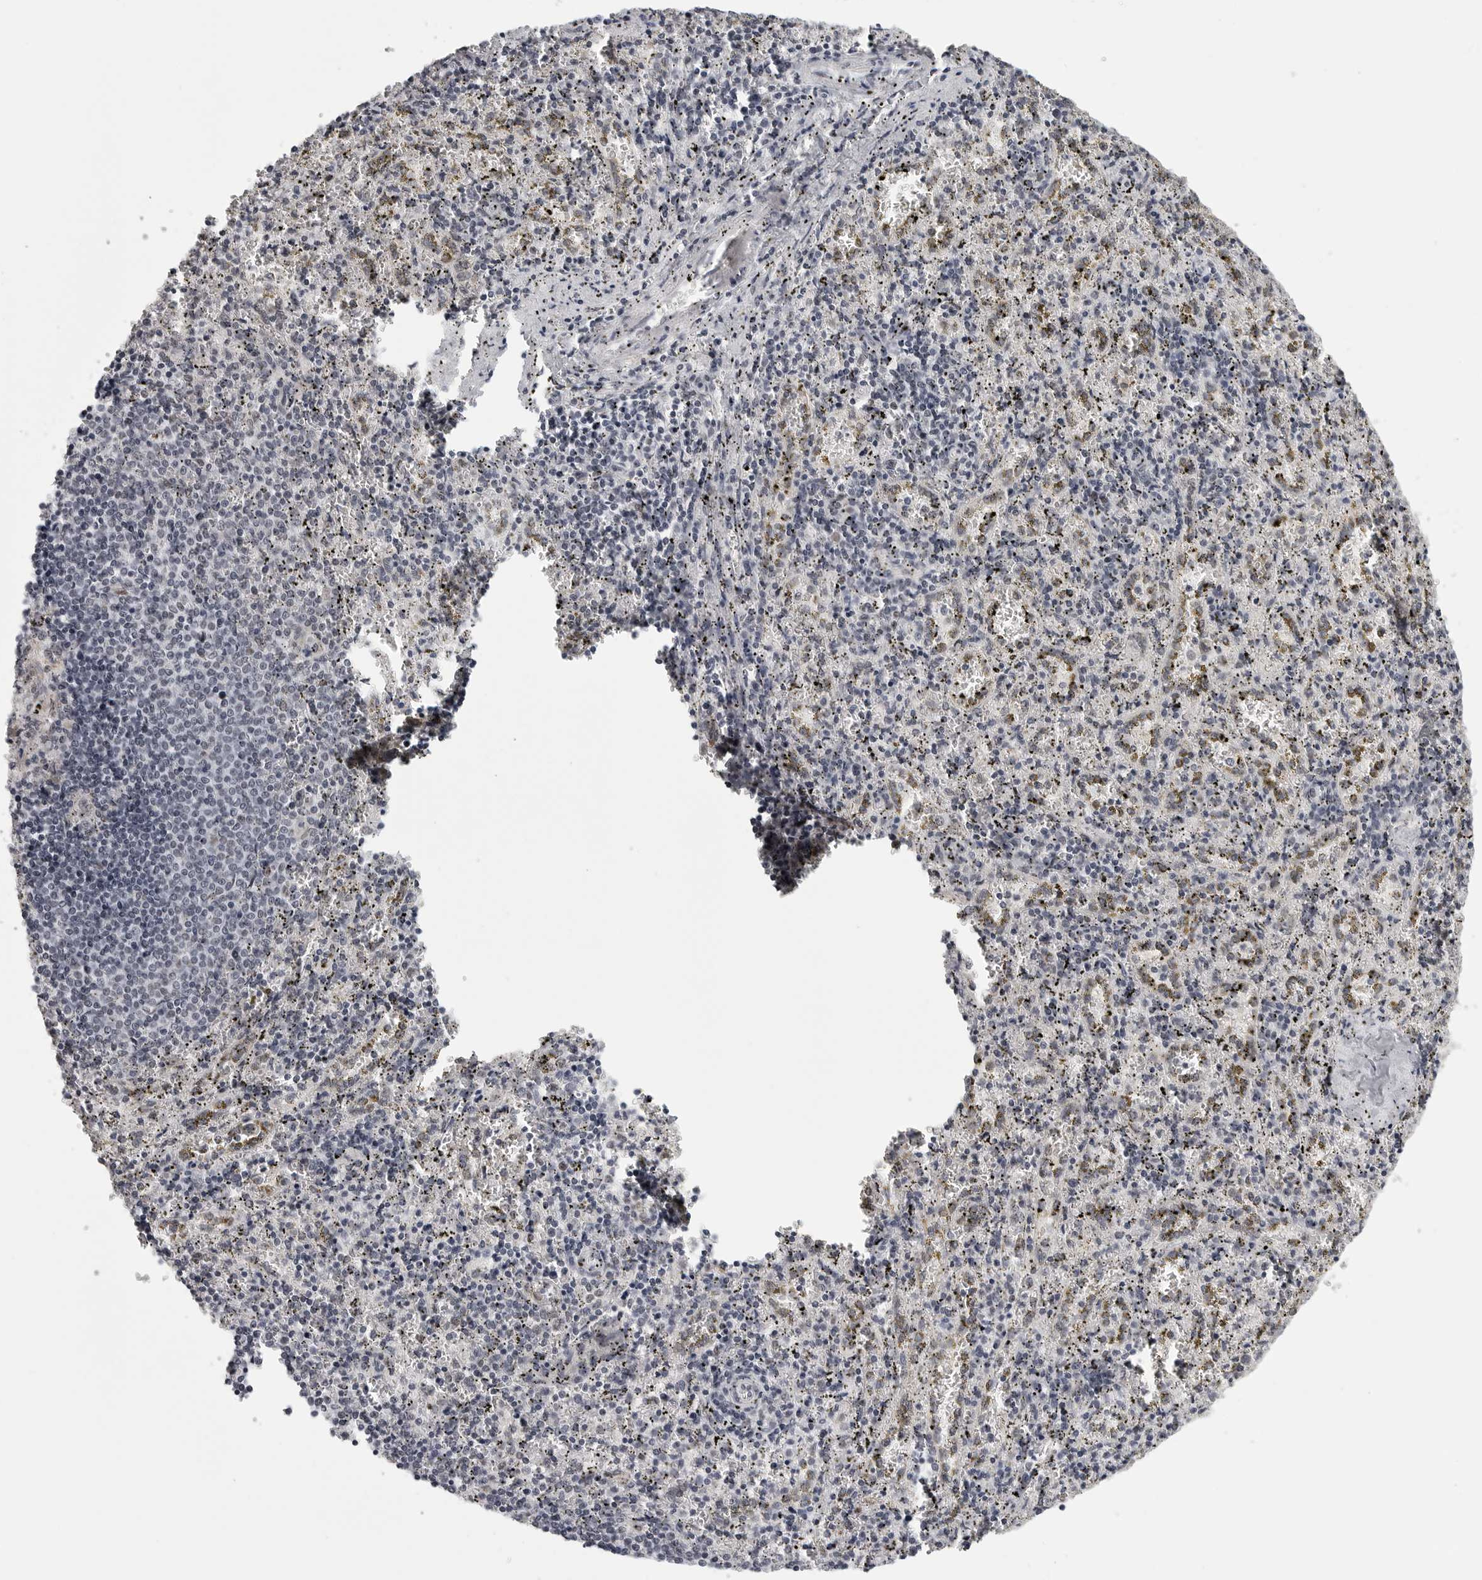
{"staining": {"intensity": "negative", "quantity": "none", "location": "none"}, "tissue": "spleen", "cell_type": "Cells in red pulp", "image_type": "normal", "snomed": [{"axis": "morphology", "description": "Normal tissue, NOS"}, {"axis": "topography", "description": "Spleen"}], "caption": "IHC micrograph of benign spleen stained for a protein (brown), which exhibits no expression in cells in red pulp. The staining is performed using DAB brown chromogen with nuclei counter-stained in using hematoxylin.", "gene": "PRDM10", "patient": {"sex": "male", "age": 11}}